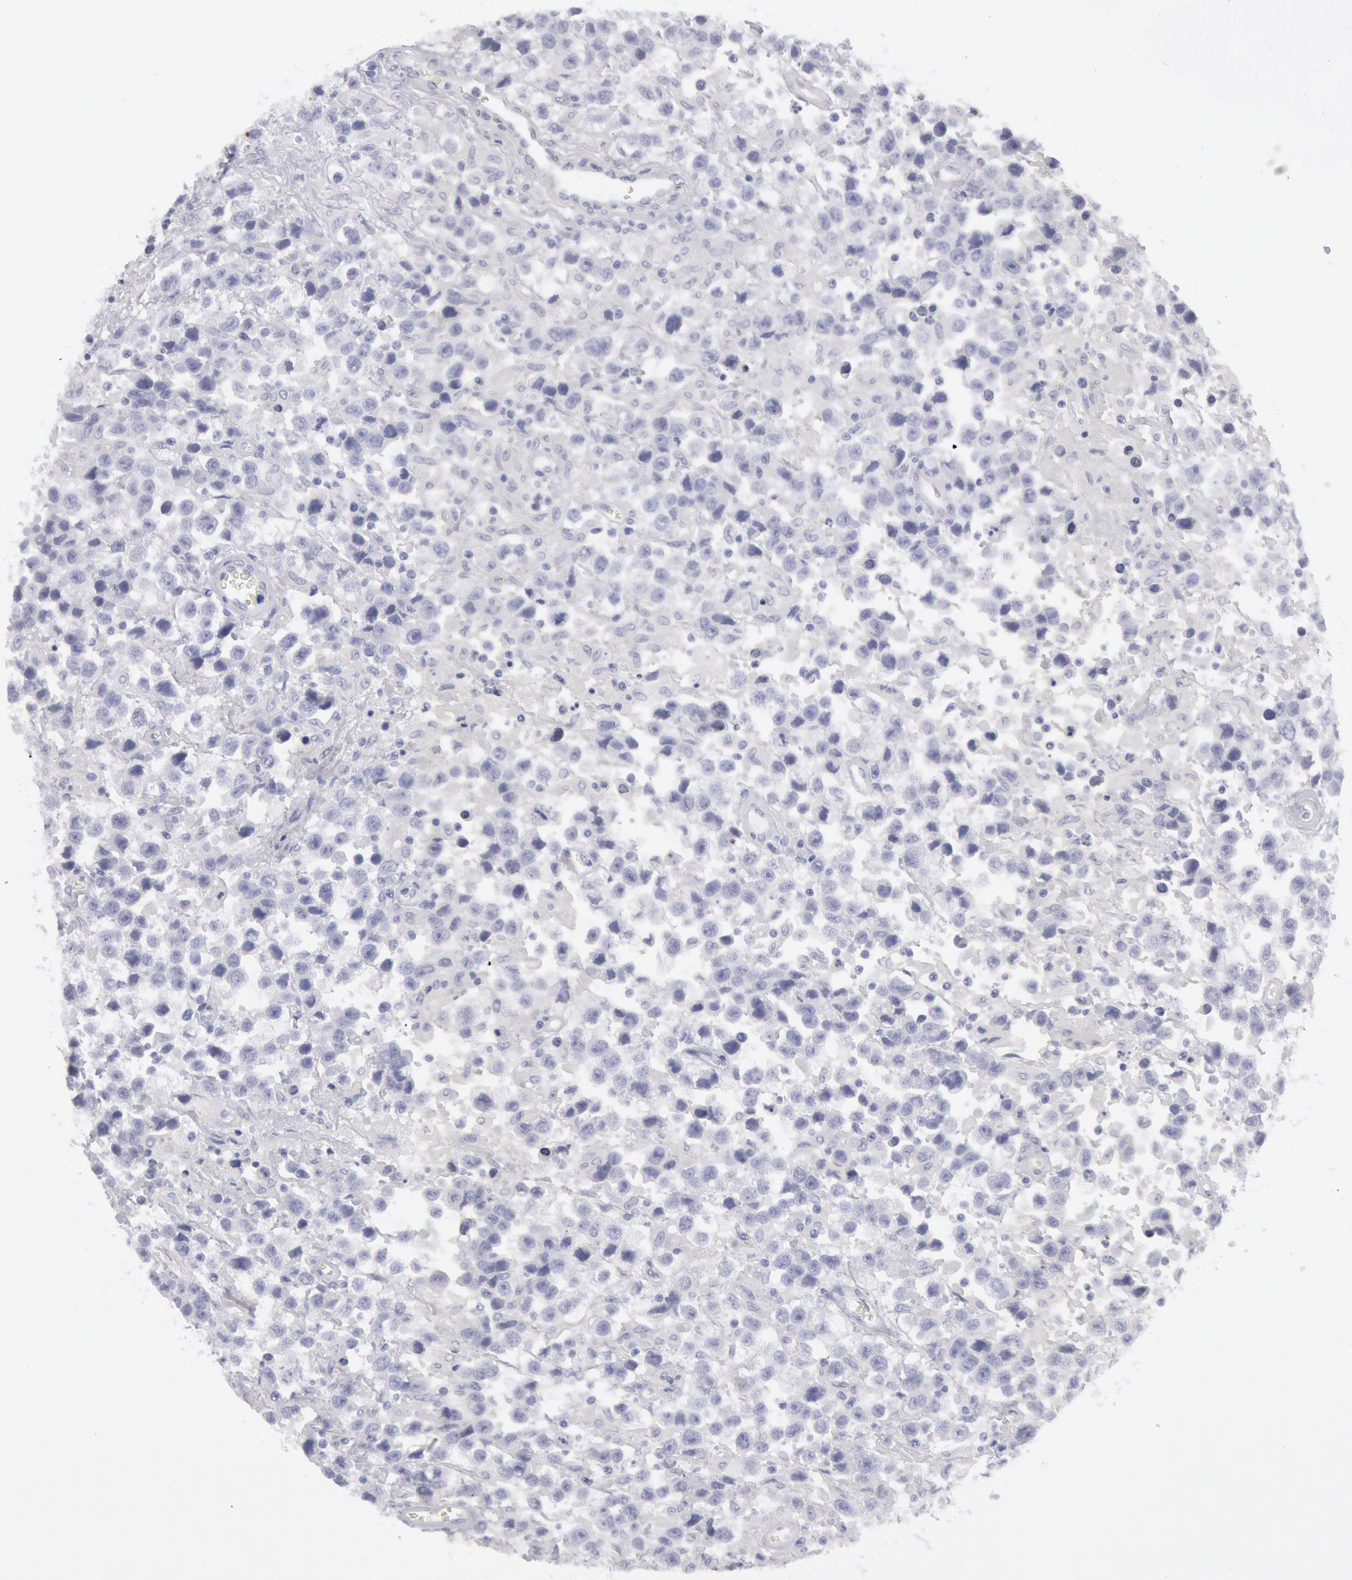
{"staining": {"intensity": "negative", "quantity": "none", "location": "none"}, "tissue": "testis cancer", "cell_type": "Tumor cells", "image_type": "cancer", "snomed": [{"axis": "morphology", "description": "Seminoma, NOS"}, {"axis": "topography", "description": "Testis"}], "caption": "High power microscopy histopathology image of an immunohistochemistry (IHC) image of testis cancer, revealing no significant expression in tumor cells.", "gene": "FHL1", "patient": {"sex": "male", "age": 43}}